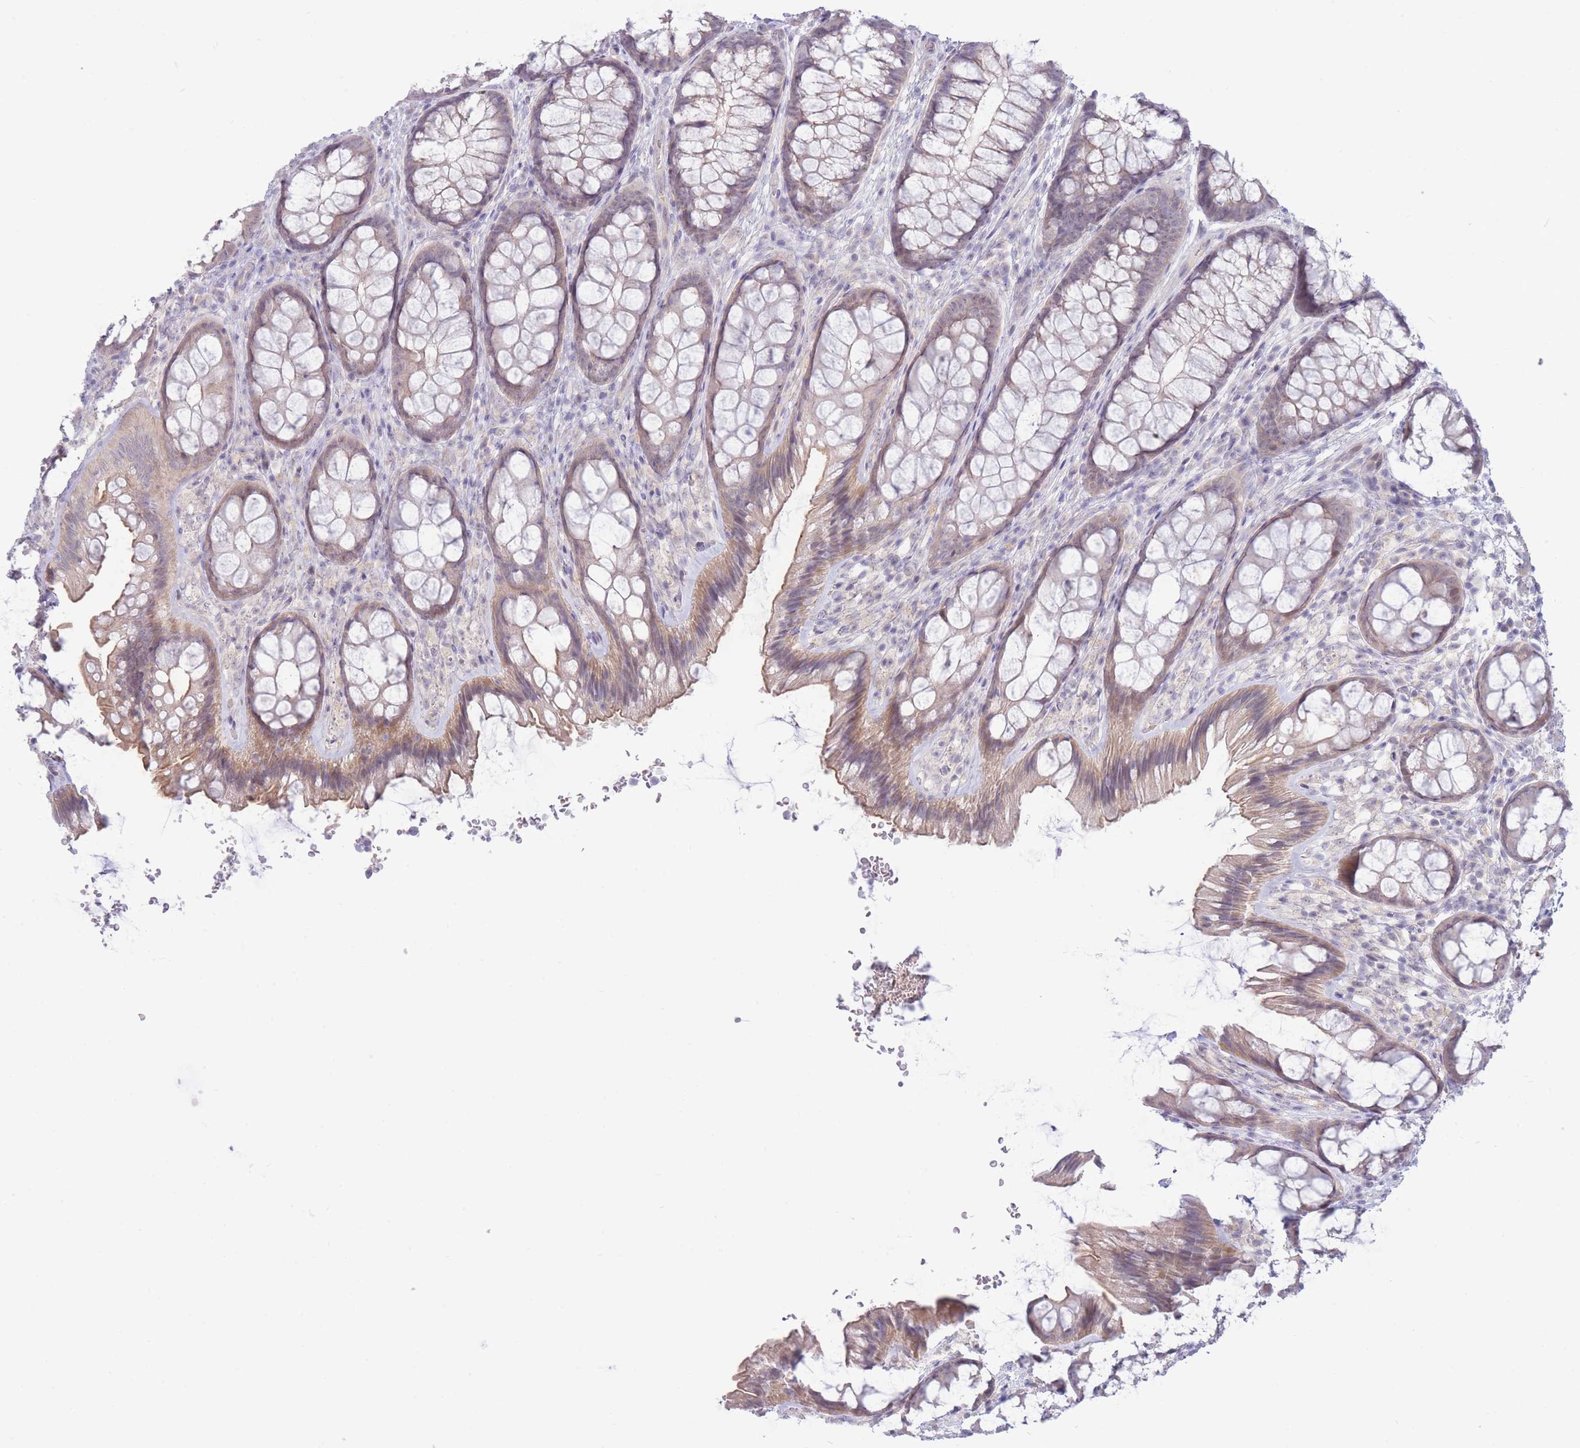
{"staining": {"intensity": "negative", "quantity": "none", "location": "none"}, "tissue": "colon", "cell_type": "Endothelial cells", "image_type": "normal", "snomed": [{"axis": "morphology", "description": "Normal tissue, NOS"}, {"axis": "topography", "description": "Colon"}], "caption": "DAB immunohistochemical staining of benign human colon exhibits no significant staining in endothelial cells.", "gene": "FBXO46", "patient": {"sex": "male", "age": 46}}